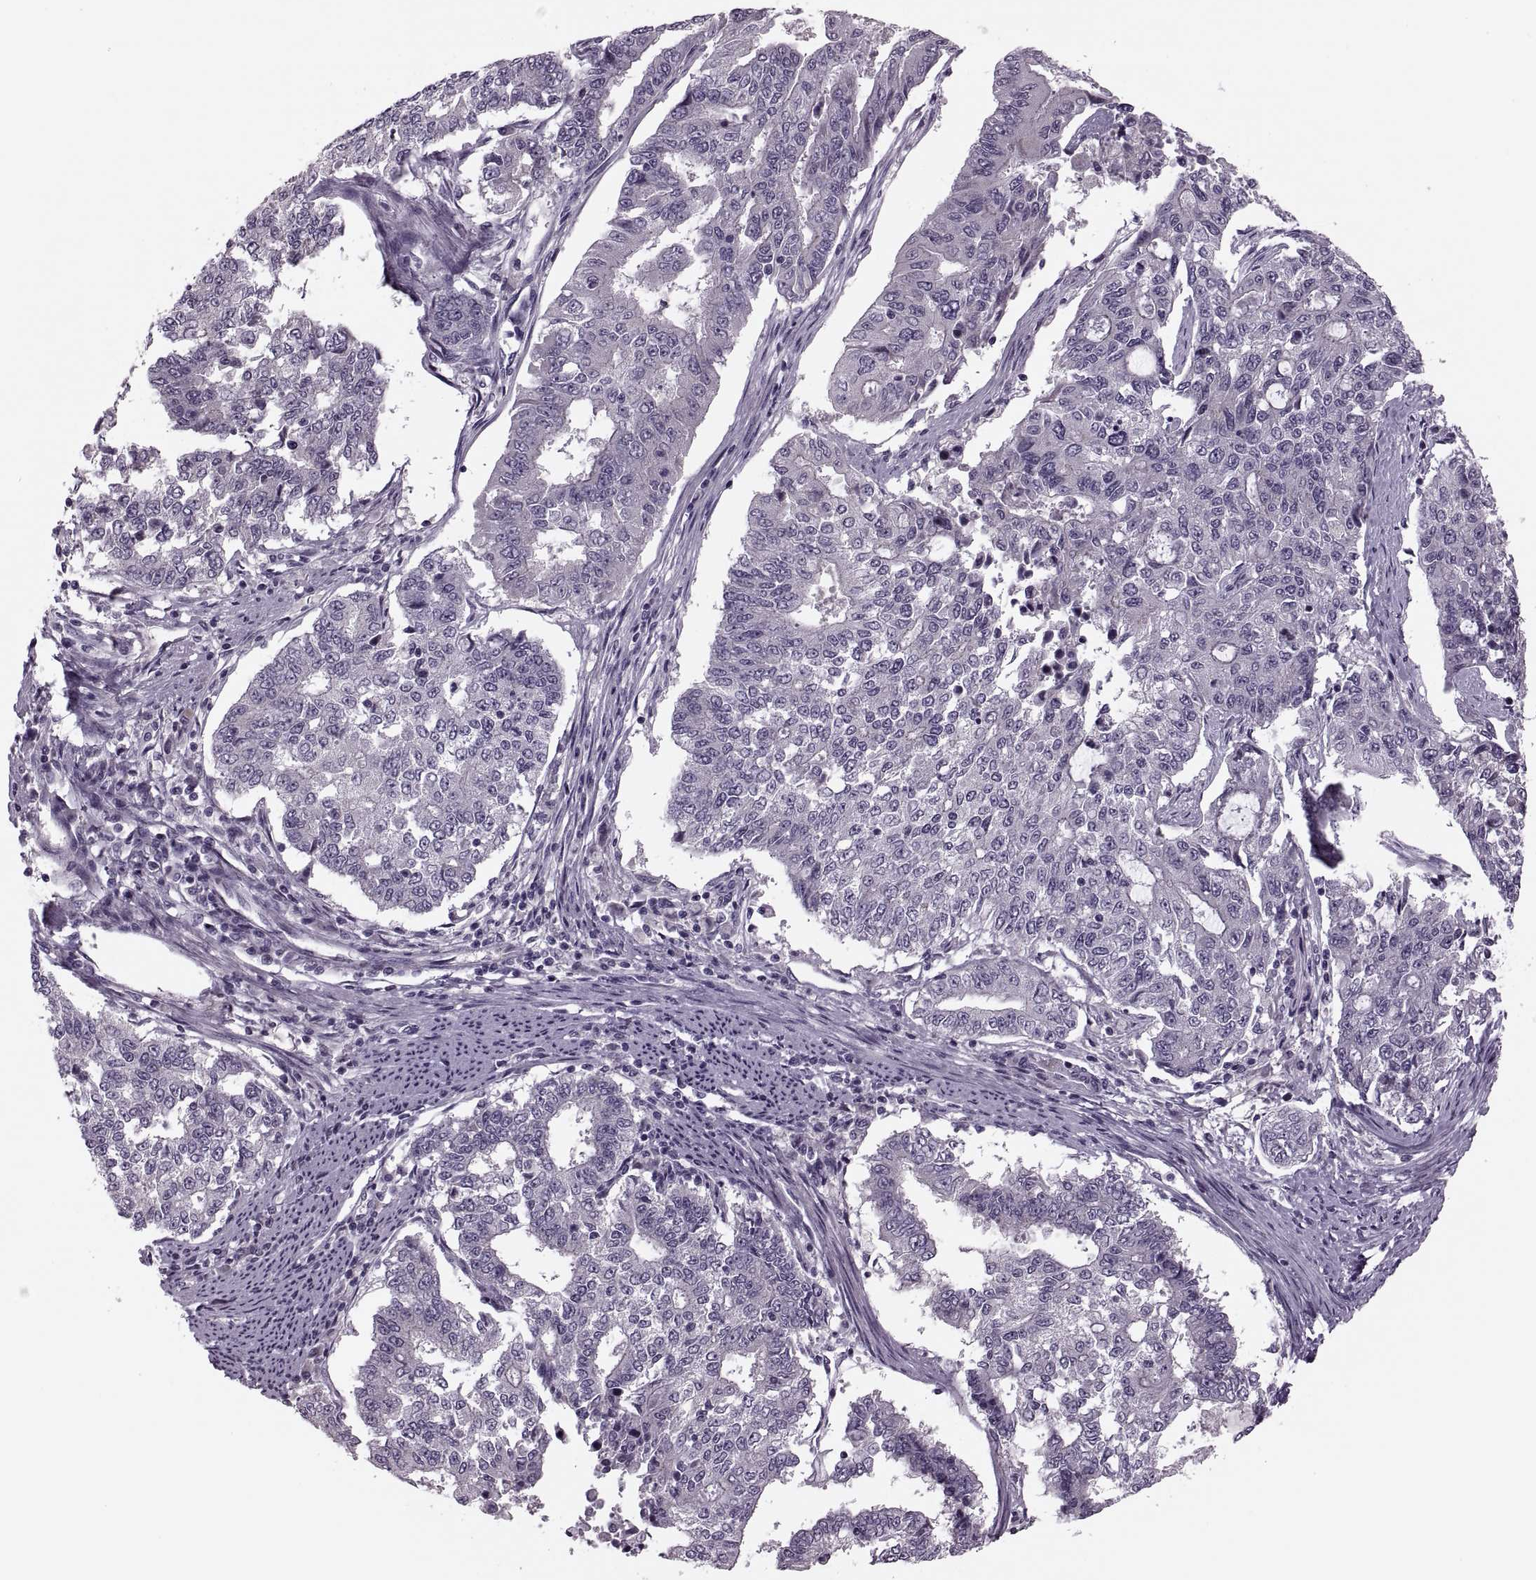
{"staining": {"intensity": "negative", "quantity": "none", "location": "none"}, "tissue": "endometrial cancer", "cell_type": "Tumor cells", "image_type": "cancer", "snomed": [{"axis": "morphology", "description": "Adenocarcinoma, NOS"}, {"axis": "topography", "description": "Uterus"}], "caption": "High power microscopy micrograph of an immunohistochemistry (IHC) image of adenocarcinoma (endometrial), revealing no significant positivity in tumor cells.", "gene": "PRSS54", "patient": {"sex": "female", "age": 59}}